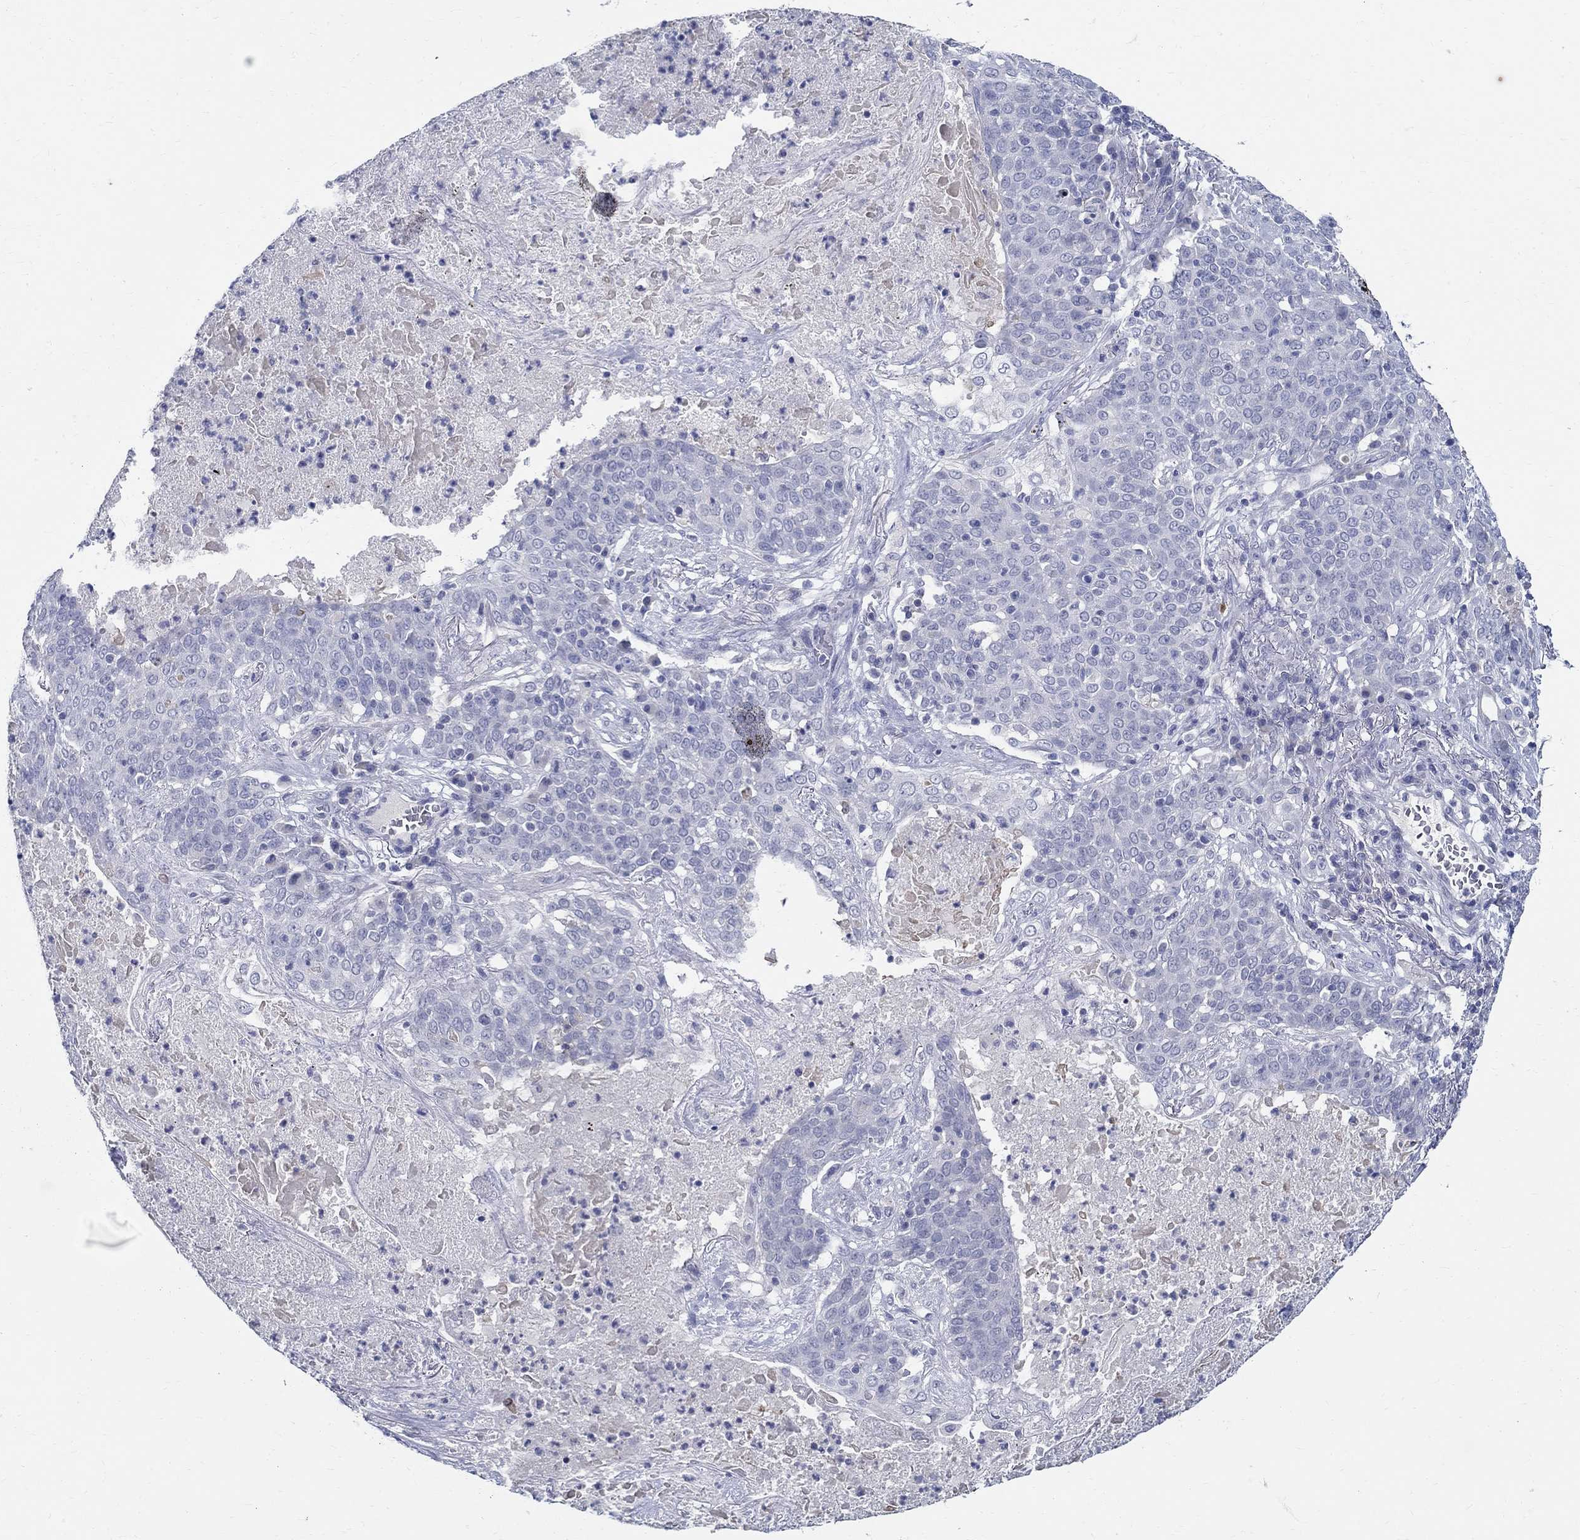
{"staining": {"intensity": "negative", "quantity": "none", "location": "none"}, "tissue": "lung cancer", "cell_type": "Tumor cells", "image_type": "cancer", "snomed": [{"axis": "morphology", "description": "Squamous cell carcinoma, NOS"}, {"axis": "topography", "description": "Lung"}], "caption": "Protein analysis of lung squamous cell carcinoma reveals no significant staining in tumor cells.", "gene": "CETN1", "patient": {"sex": "male", "age": 82}}